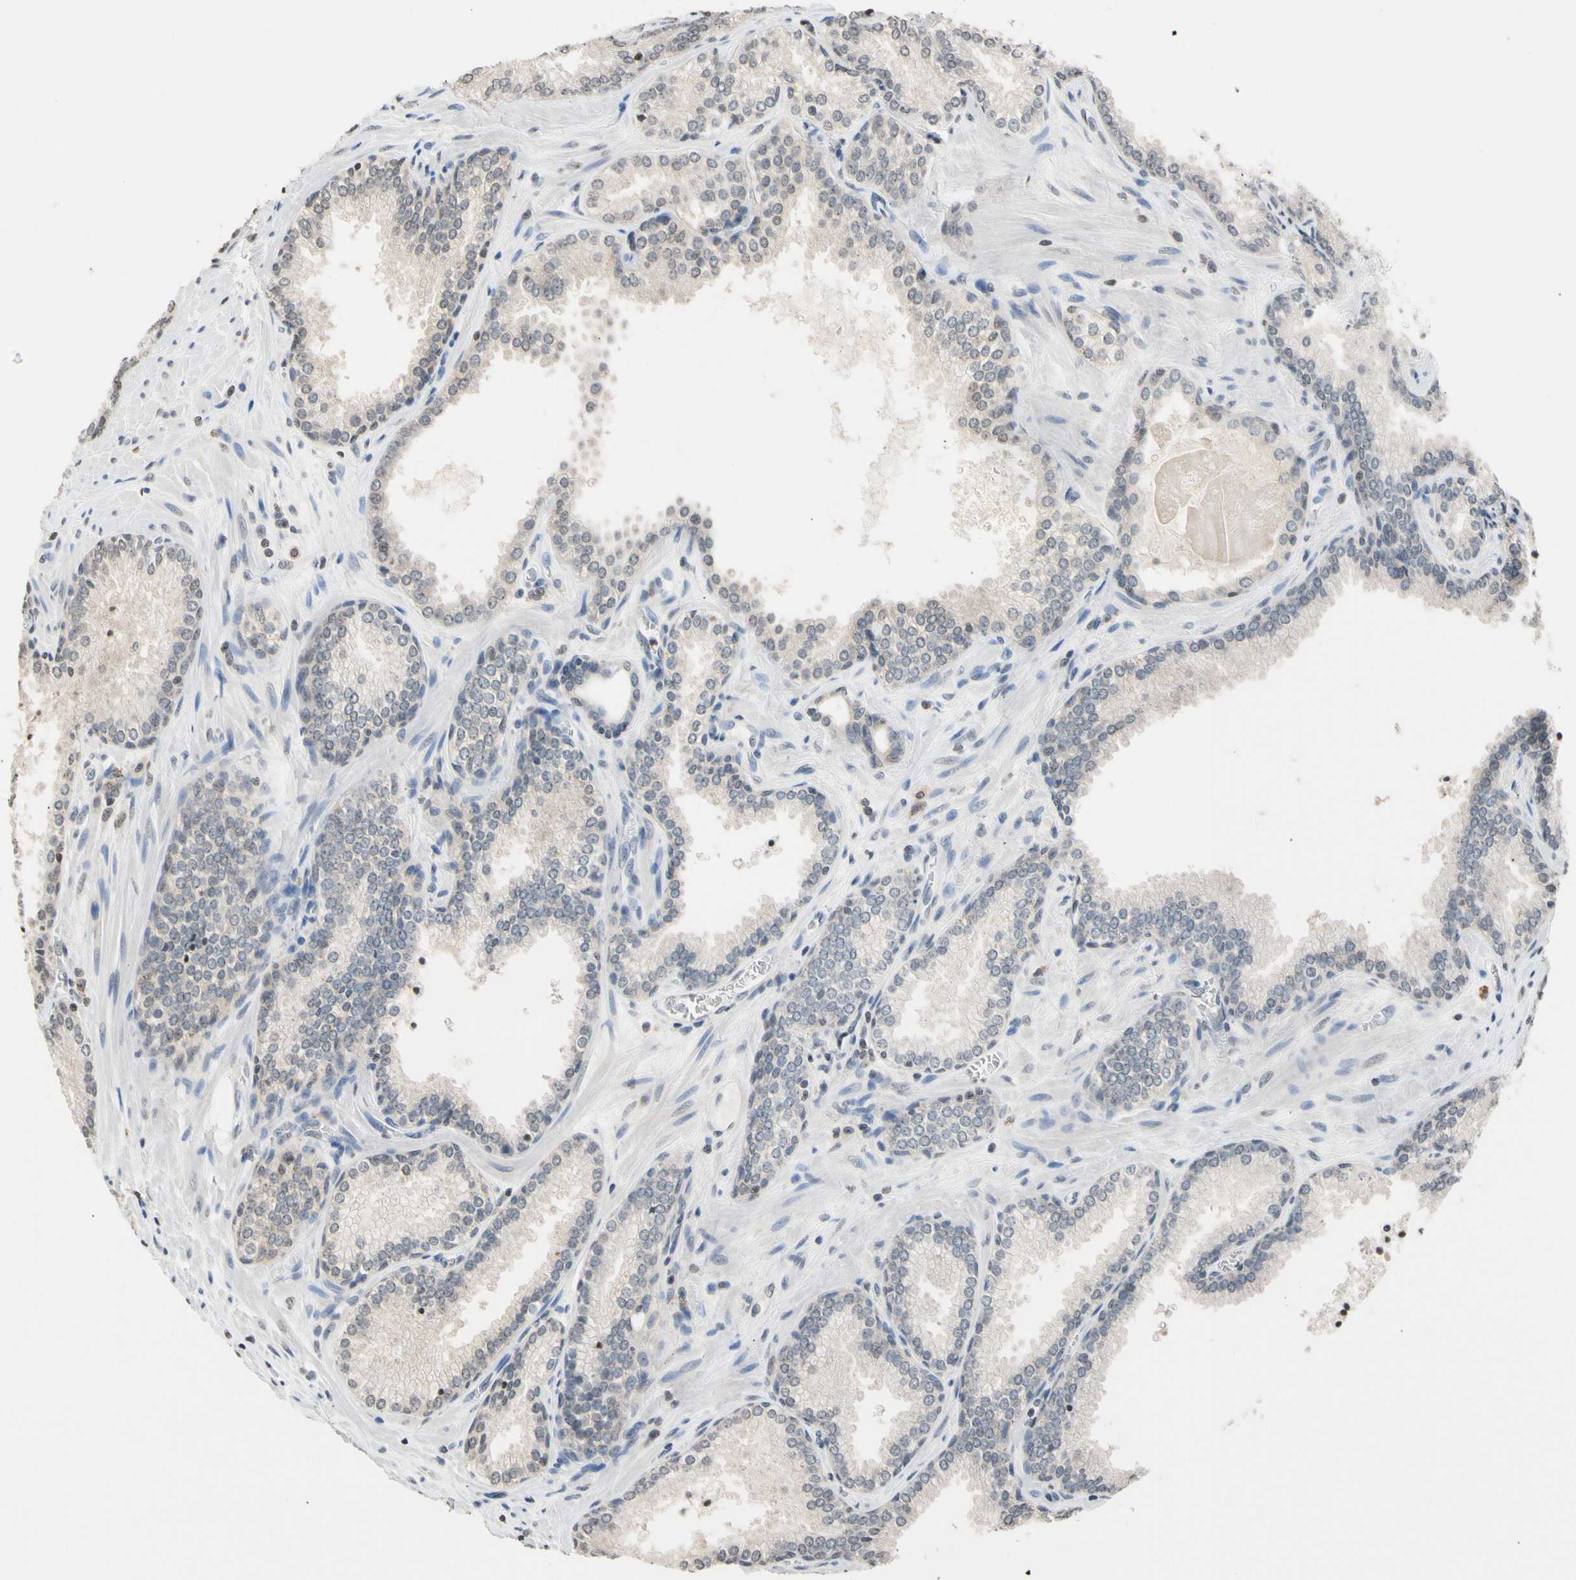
{"staining": {"intensity": "negative", "quantity": "none", "location": "none"}, "tissue": "prostate cancer", "cell_type": "Tumor cells", "image_type": "cancer", "snomed": [{"axis": "morphology", "description": "Adenocarcinoma, Low grade"}, {"axis": "topography", "description": "Prostate"}], "caption": "IHC photomicrograph of prostate cancer stained for a protein (brown), which displays no positivity in tumor cells.", "gene": "GPX4", "patient": {"sex": "male", "age": 60}}